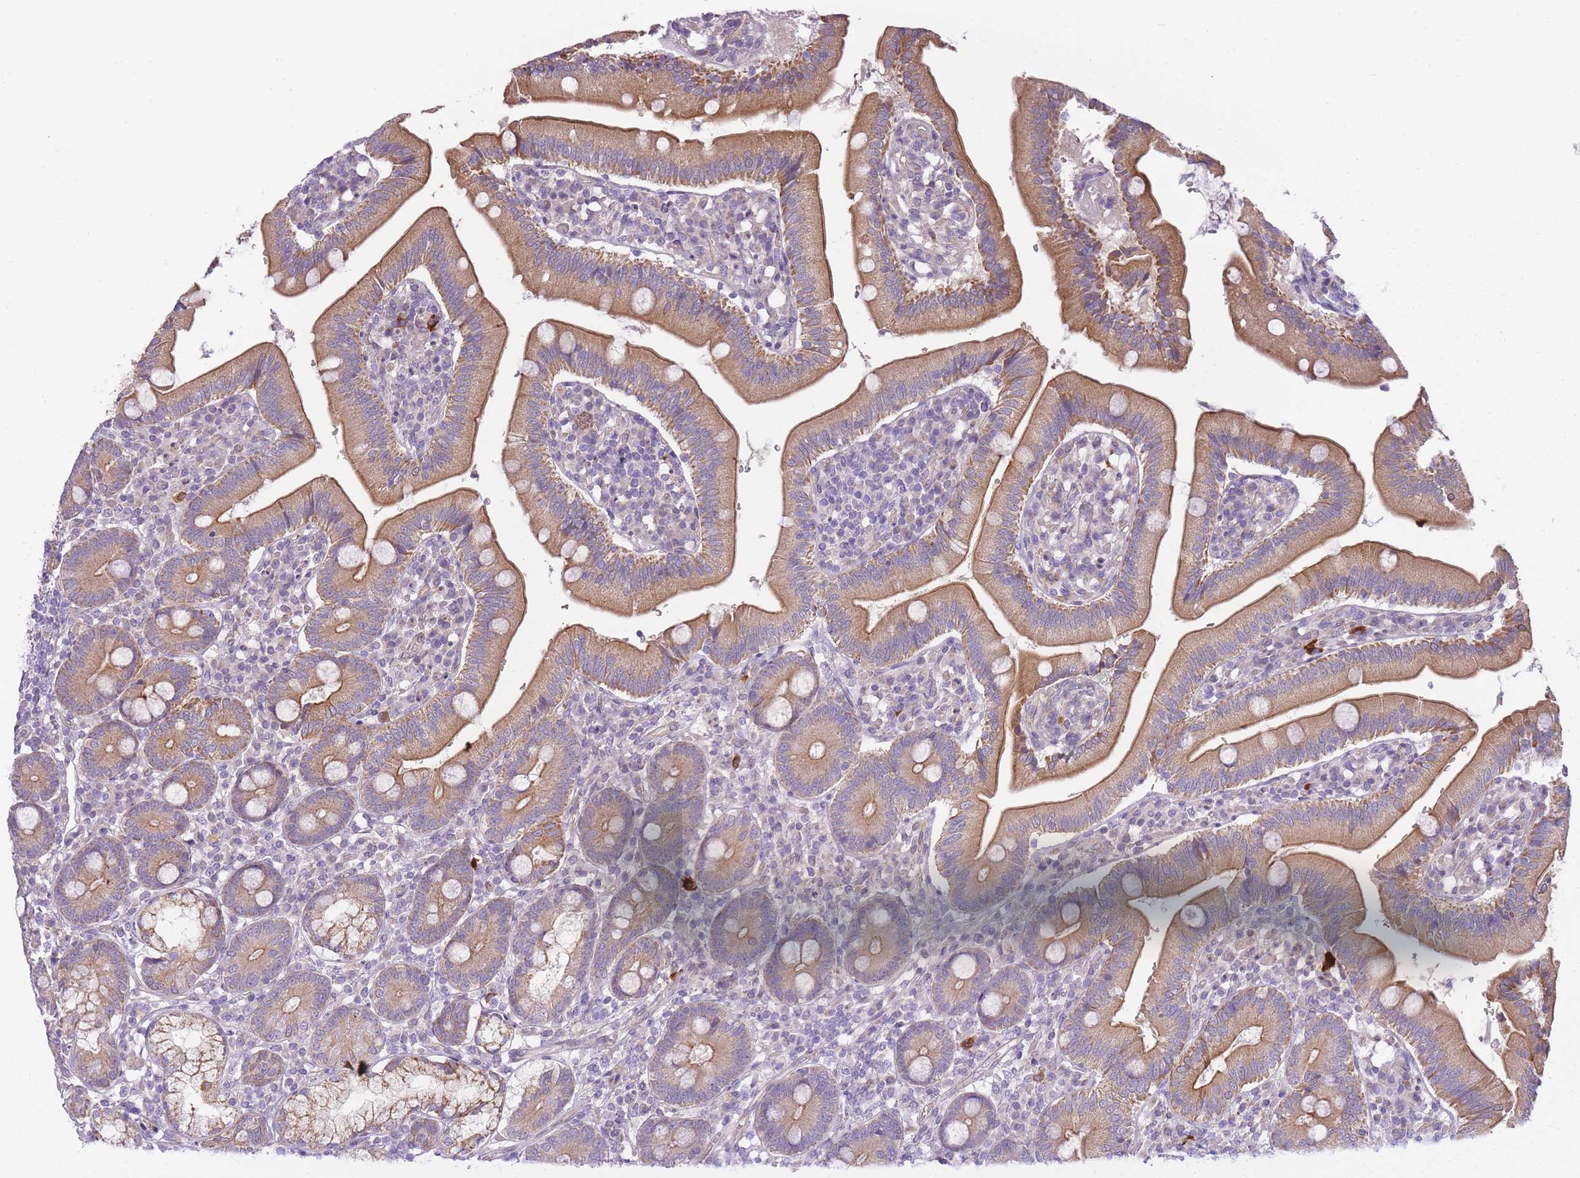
{"staining": {"intensity": "moderate", "quantity": ">75%", "location": "cytoplasmic/membranous"}, "tissue": "duodenum", "cell_type": "Glandular cells", "image_type": "normal", "snomed": [{"axis": "morphology", "description": "Normal tissue, NOS"}, {"axis": "topography", "description": "Duodenum"}], "caption": "A brown stain highlights moderate cytoplasmic/membranous expression of a protein in glandular cells of benign duodenum. (brown staining indicates protein expression, while blue staining denotes nuclei).", "gene": "REV1", "patient": {"sex": "female", "age": 67}}